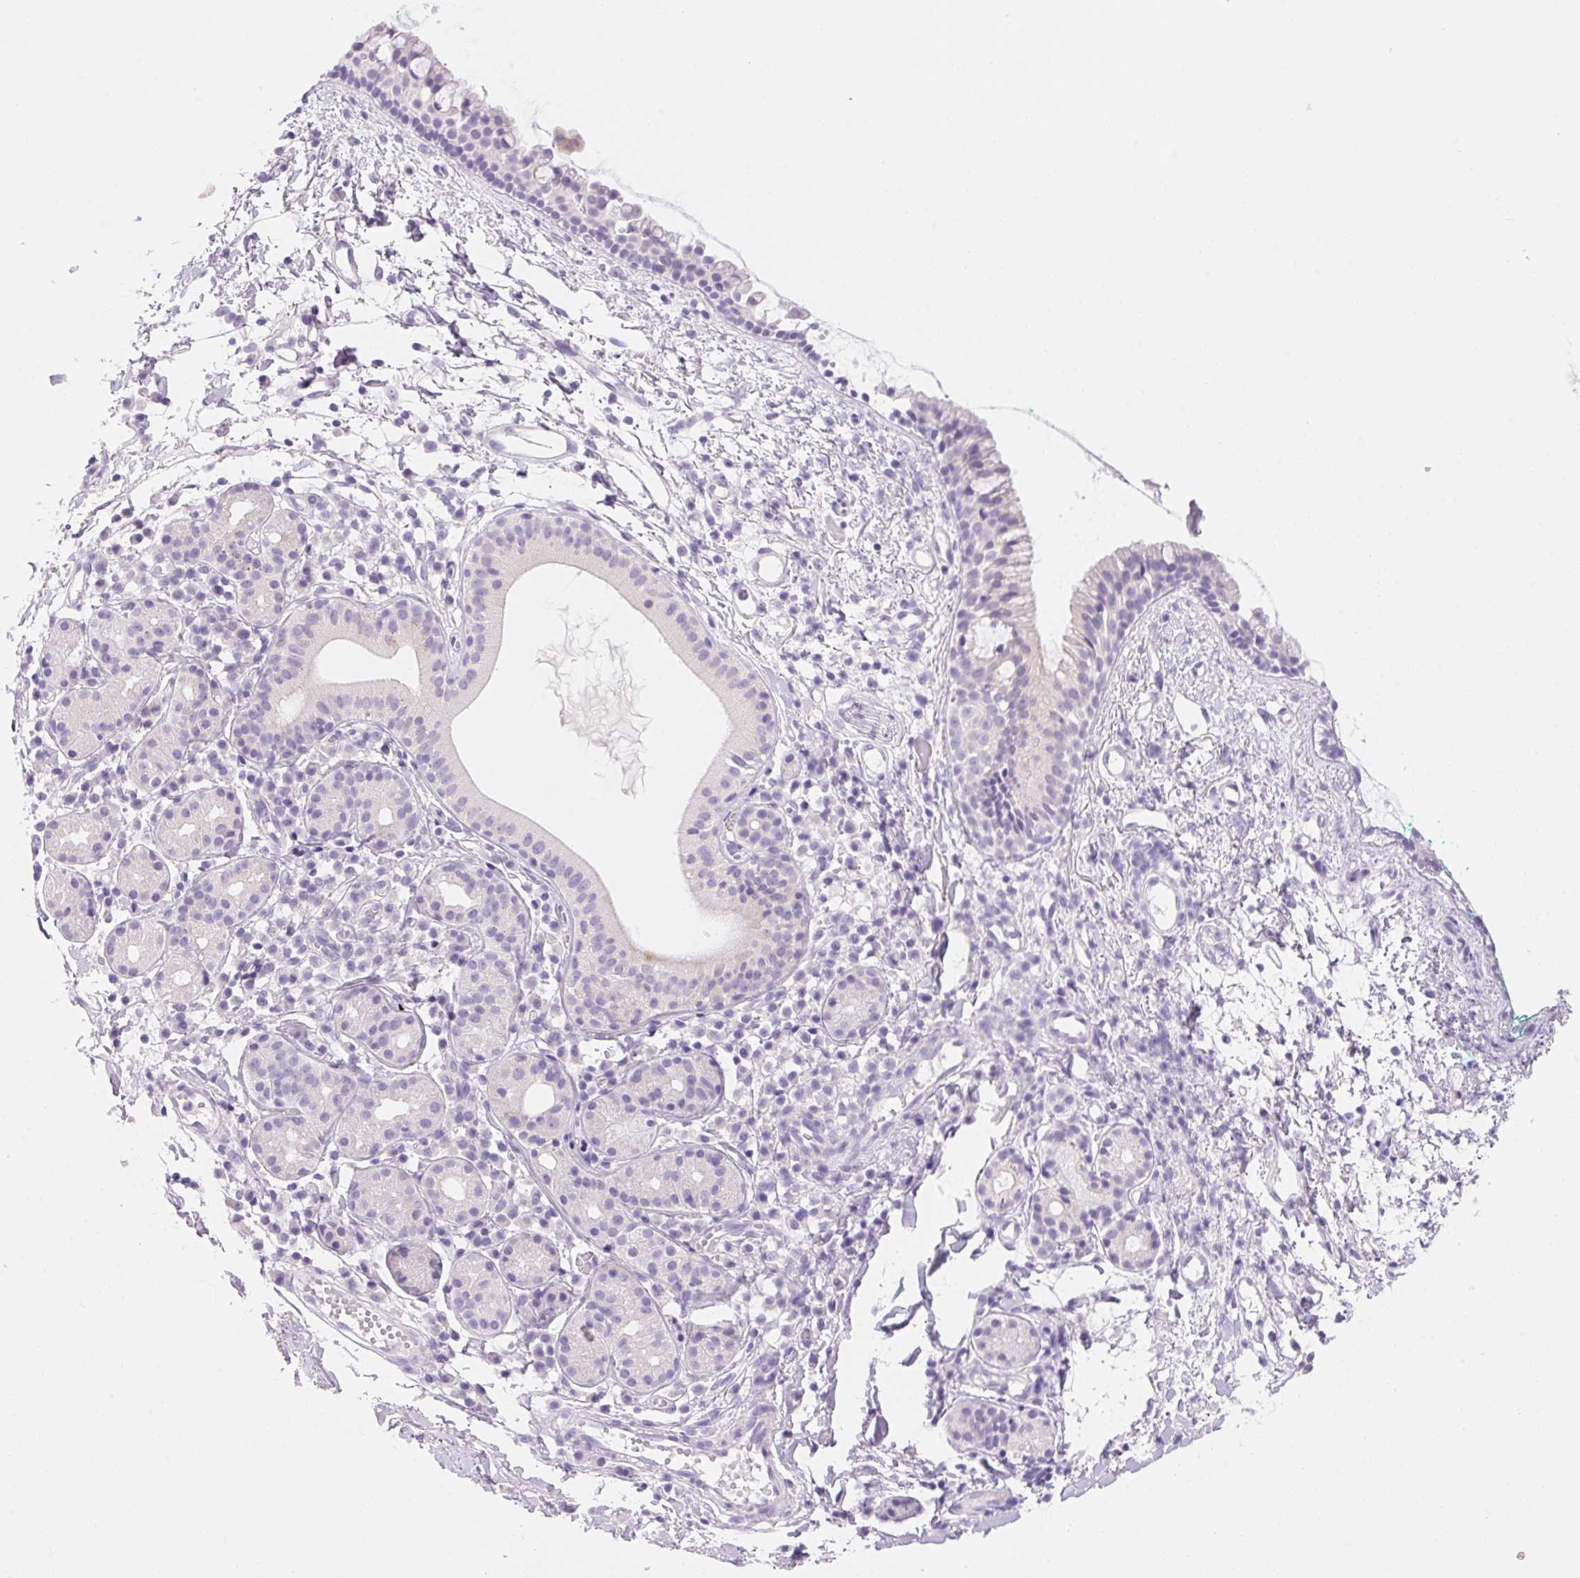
{"staining": {"intensity": "negative", "quantity": "none", "location": "none"}, "tissue": "nasopharynx", "cell_type": "Respiratory epithelial cells", "image_type": "normal", "snomed": [{"axis": "morphology", "description": "Normal tissue, NOS"}, {"axis": "morphology", "description": "Basal cell carcinoma"}, {"axis": "topography", "description": "Cartilage tissue"}, {"axis": "topography", "description": "Nasopharynx"}, {"axis": "topography", "description": "Oral tissue"}], "caption": "High power microscopy image of an IHC image of benign nasopharynx, revealing no significant staining in respiratory epithelial cells. (Stains: DAB immunohistochemistry (IHC) with hematoxylin counter stain, Microscopy: brightfield microscopy at high magnification).", "gene": "DHCR24", "patient": {"sex": "female", "age": 77}}